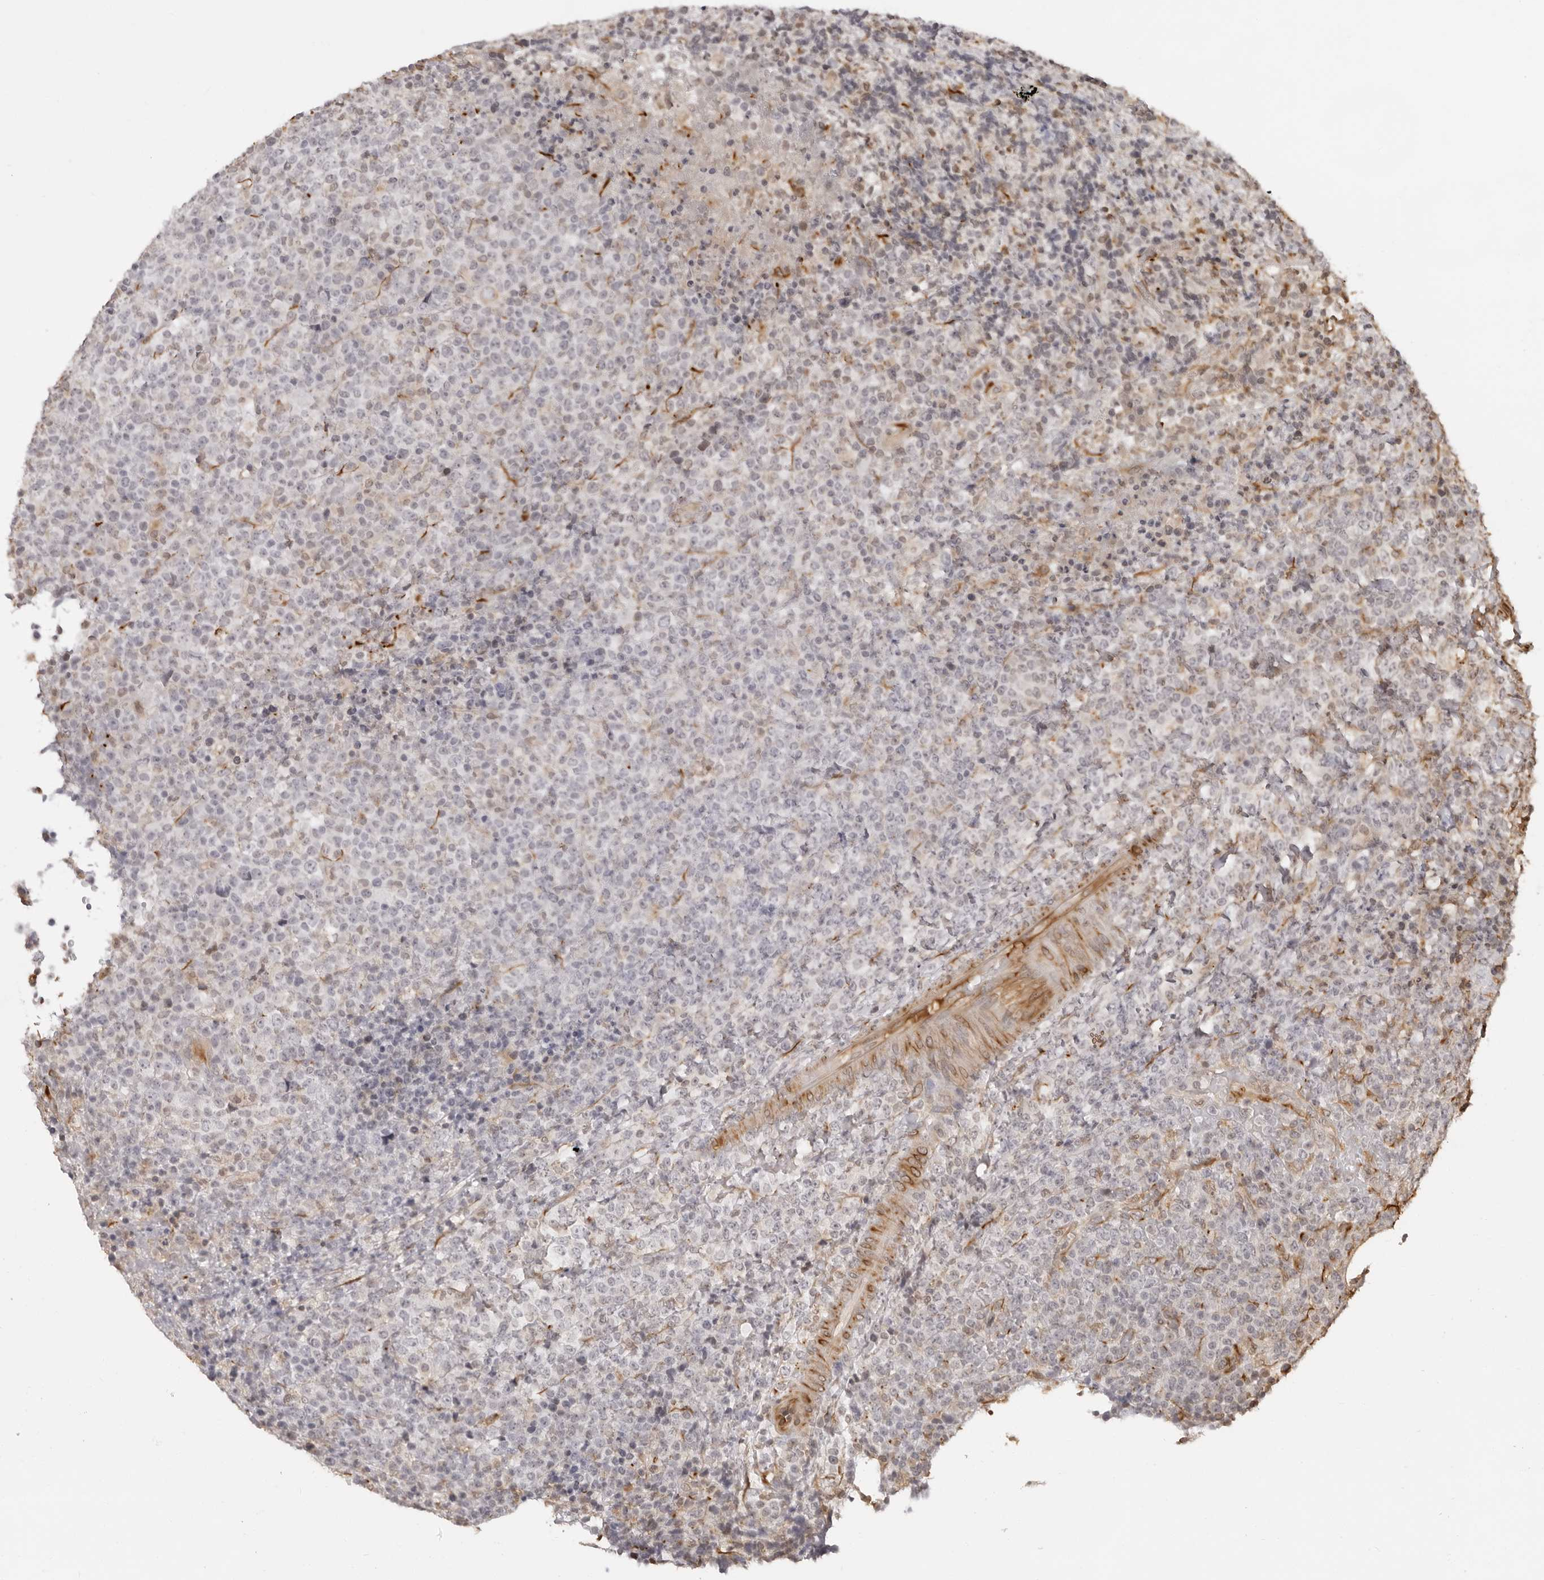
{"staining": {"intensity": "negative", "quantity": "none", "location": "none"}, "tissue": "lymphoma", "cell_type": "Tumor cells", "image_type": "cancer", "snomed": [{"axis": "morphology", "description": "Malignant lymphoma, non-Hodgkin's type, High grade"}, {"axis": "topography", "description": "Lymph node"}], "caption": "Immunohistochemical staining of human lymphoma exhibits no significant positivity in tumor cells.", "gene": "DYNLT5", "patient": {"sex": "male", "age": 13}}